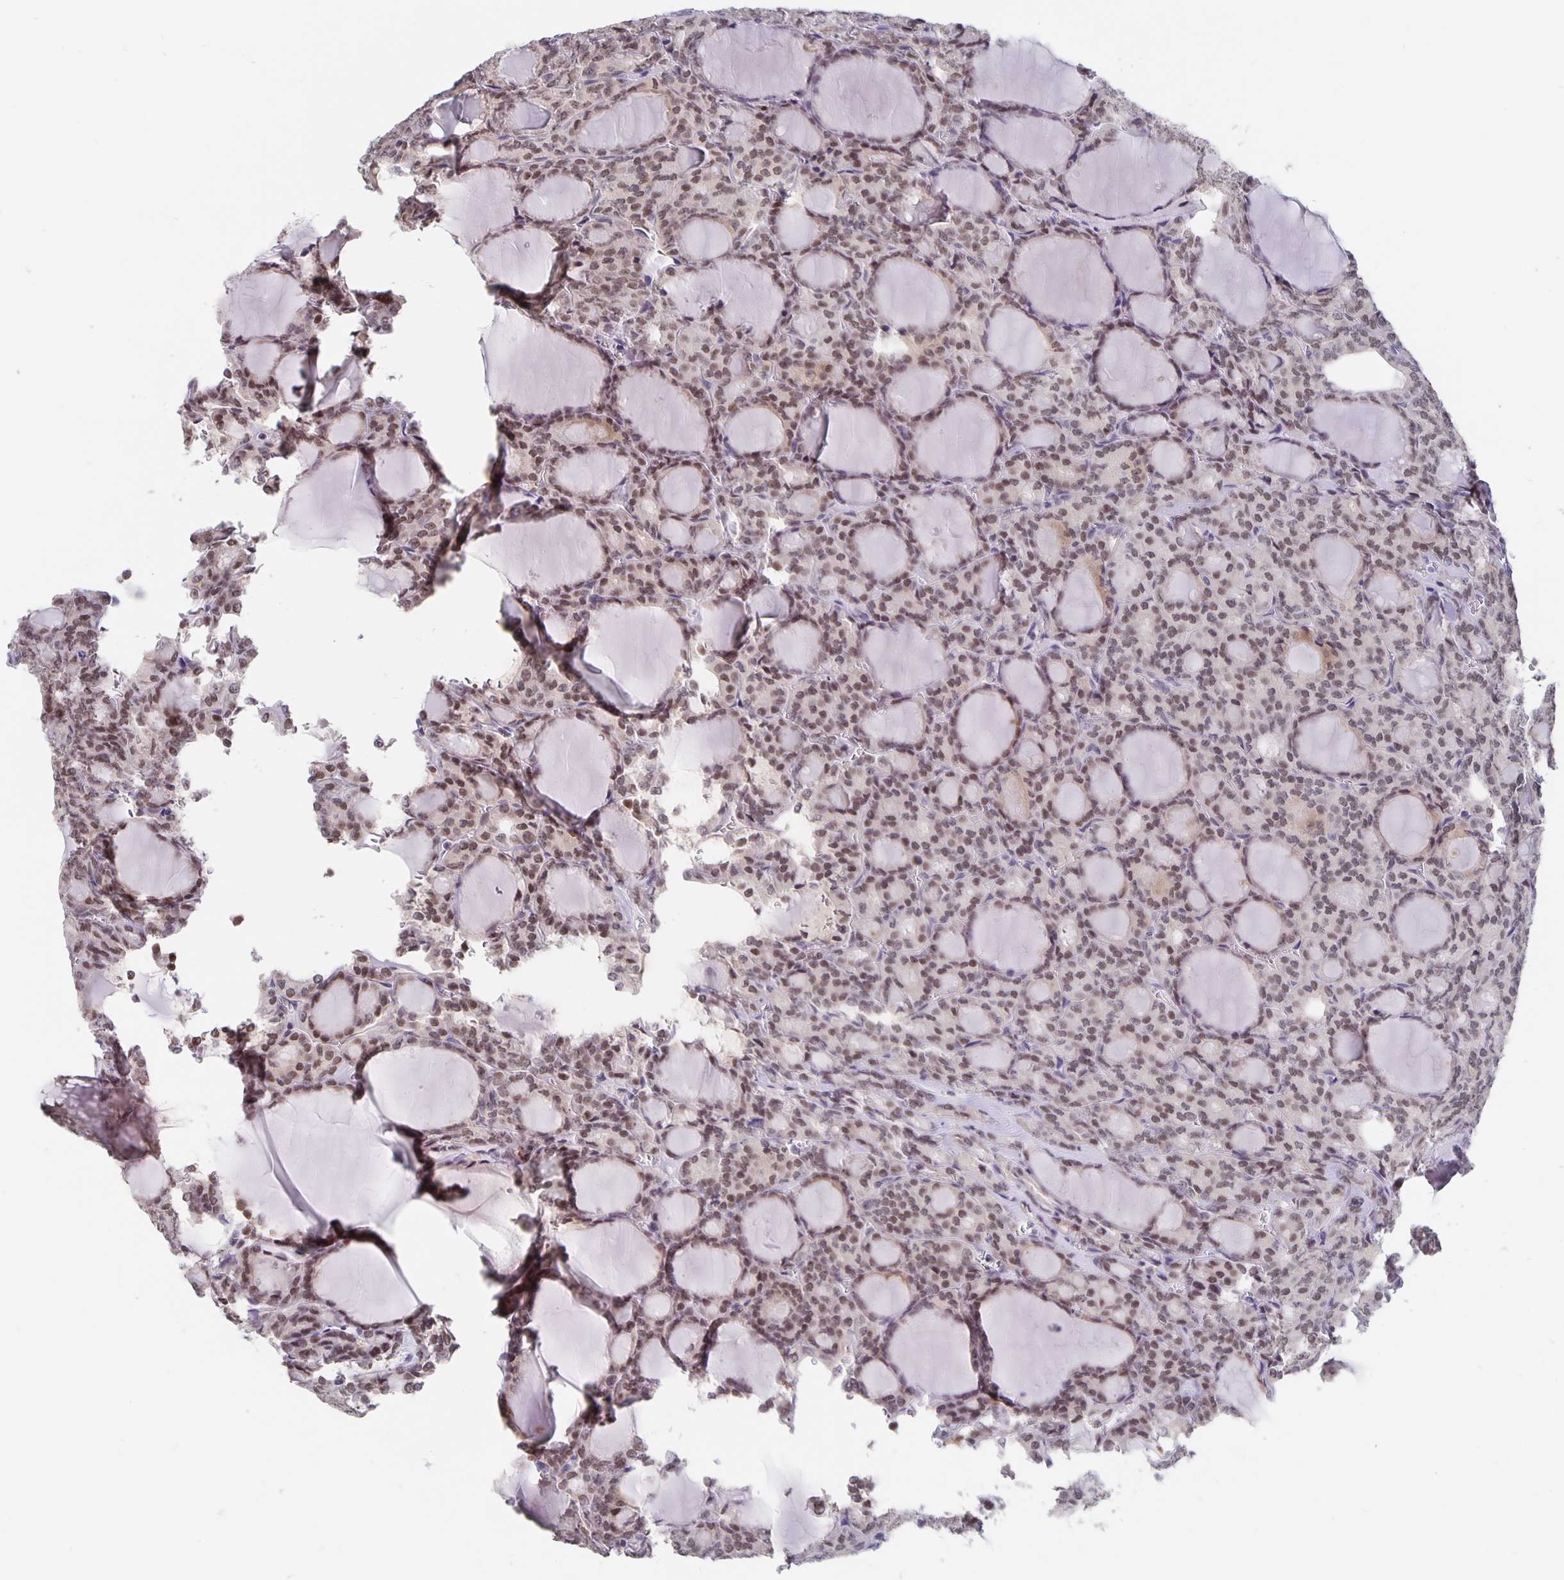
{"staining": {"intensity": "moderate", "quantity": ">75%", "location": "nuclear"}, "tissue": "thyroid cancer", "cell_type": "Tumor cells", "image_type": "cancer", "snomed": [{"axis": "morphology", "description": "Follicular adenoma carcinoma, NOS"}, {"axis": "topography", "description": "Thyroid gland"}], "caption": "The image shows immunohistochemical staining of thyroid follicular adenoma carcinoma. There is moderate nuclear staining is seen in about >75% of tumor cells.", "gene": "ZNF691", "patient": {"sex": "male", "age": 74}}